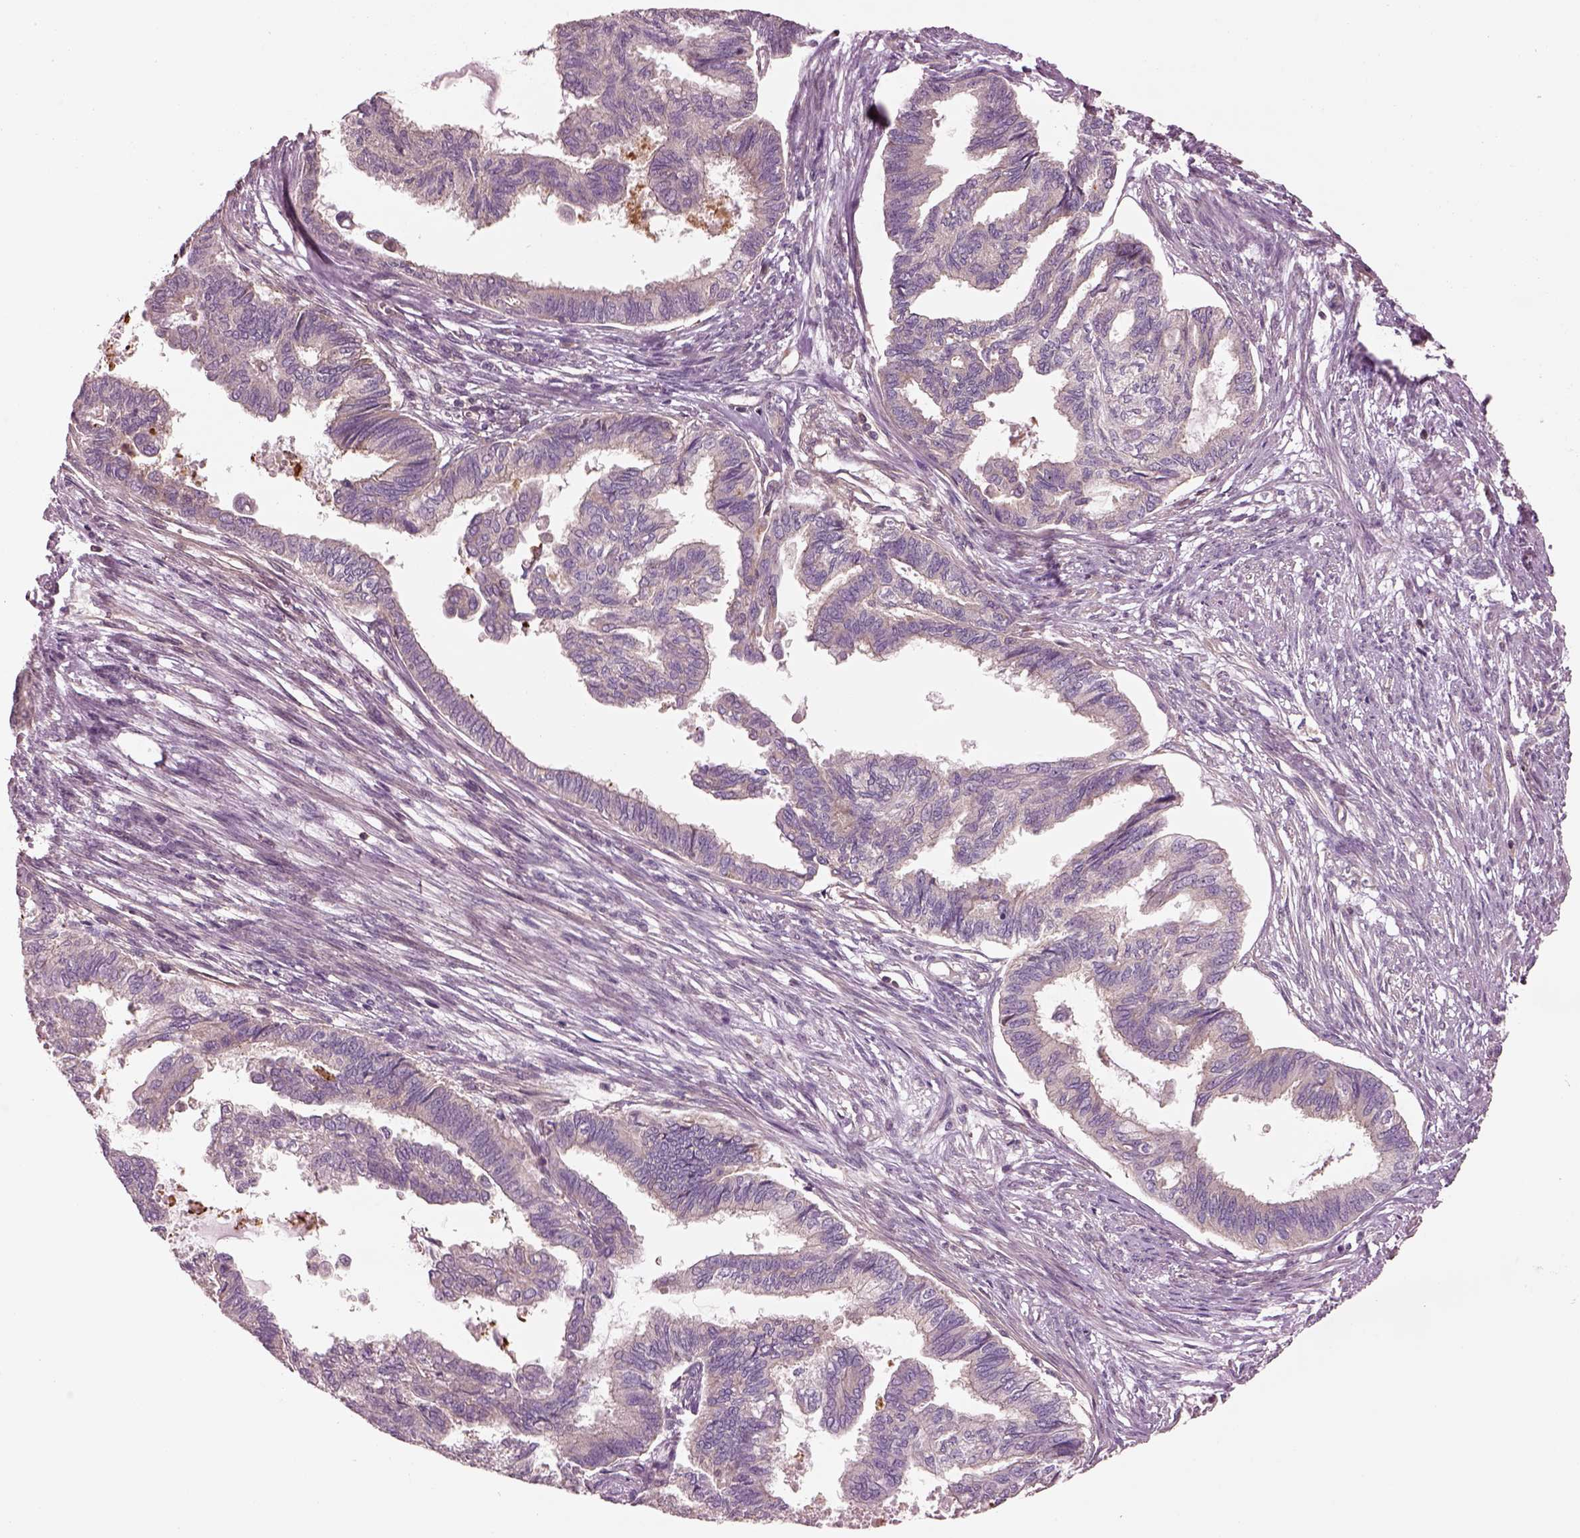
{"staining": {"intensity": "negative", "quantity": "none", "location": "none"}, "tissue": "endometrial cancer", "cell_type": "Tumor cells", "image_type": "cancer", "snomed": [{"axis": "morphology", "description": "Adenocarcinoma, NOS"}, {"axis": "topography", "description": "Endometrium"}], "caption": "Tumor cells show no significant positivity in endometrial cancer (adenocarcinoma).", "gene": "CAD", "patient": {"sex": "female", "age": 86}}